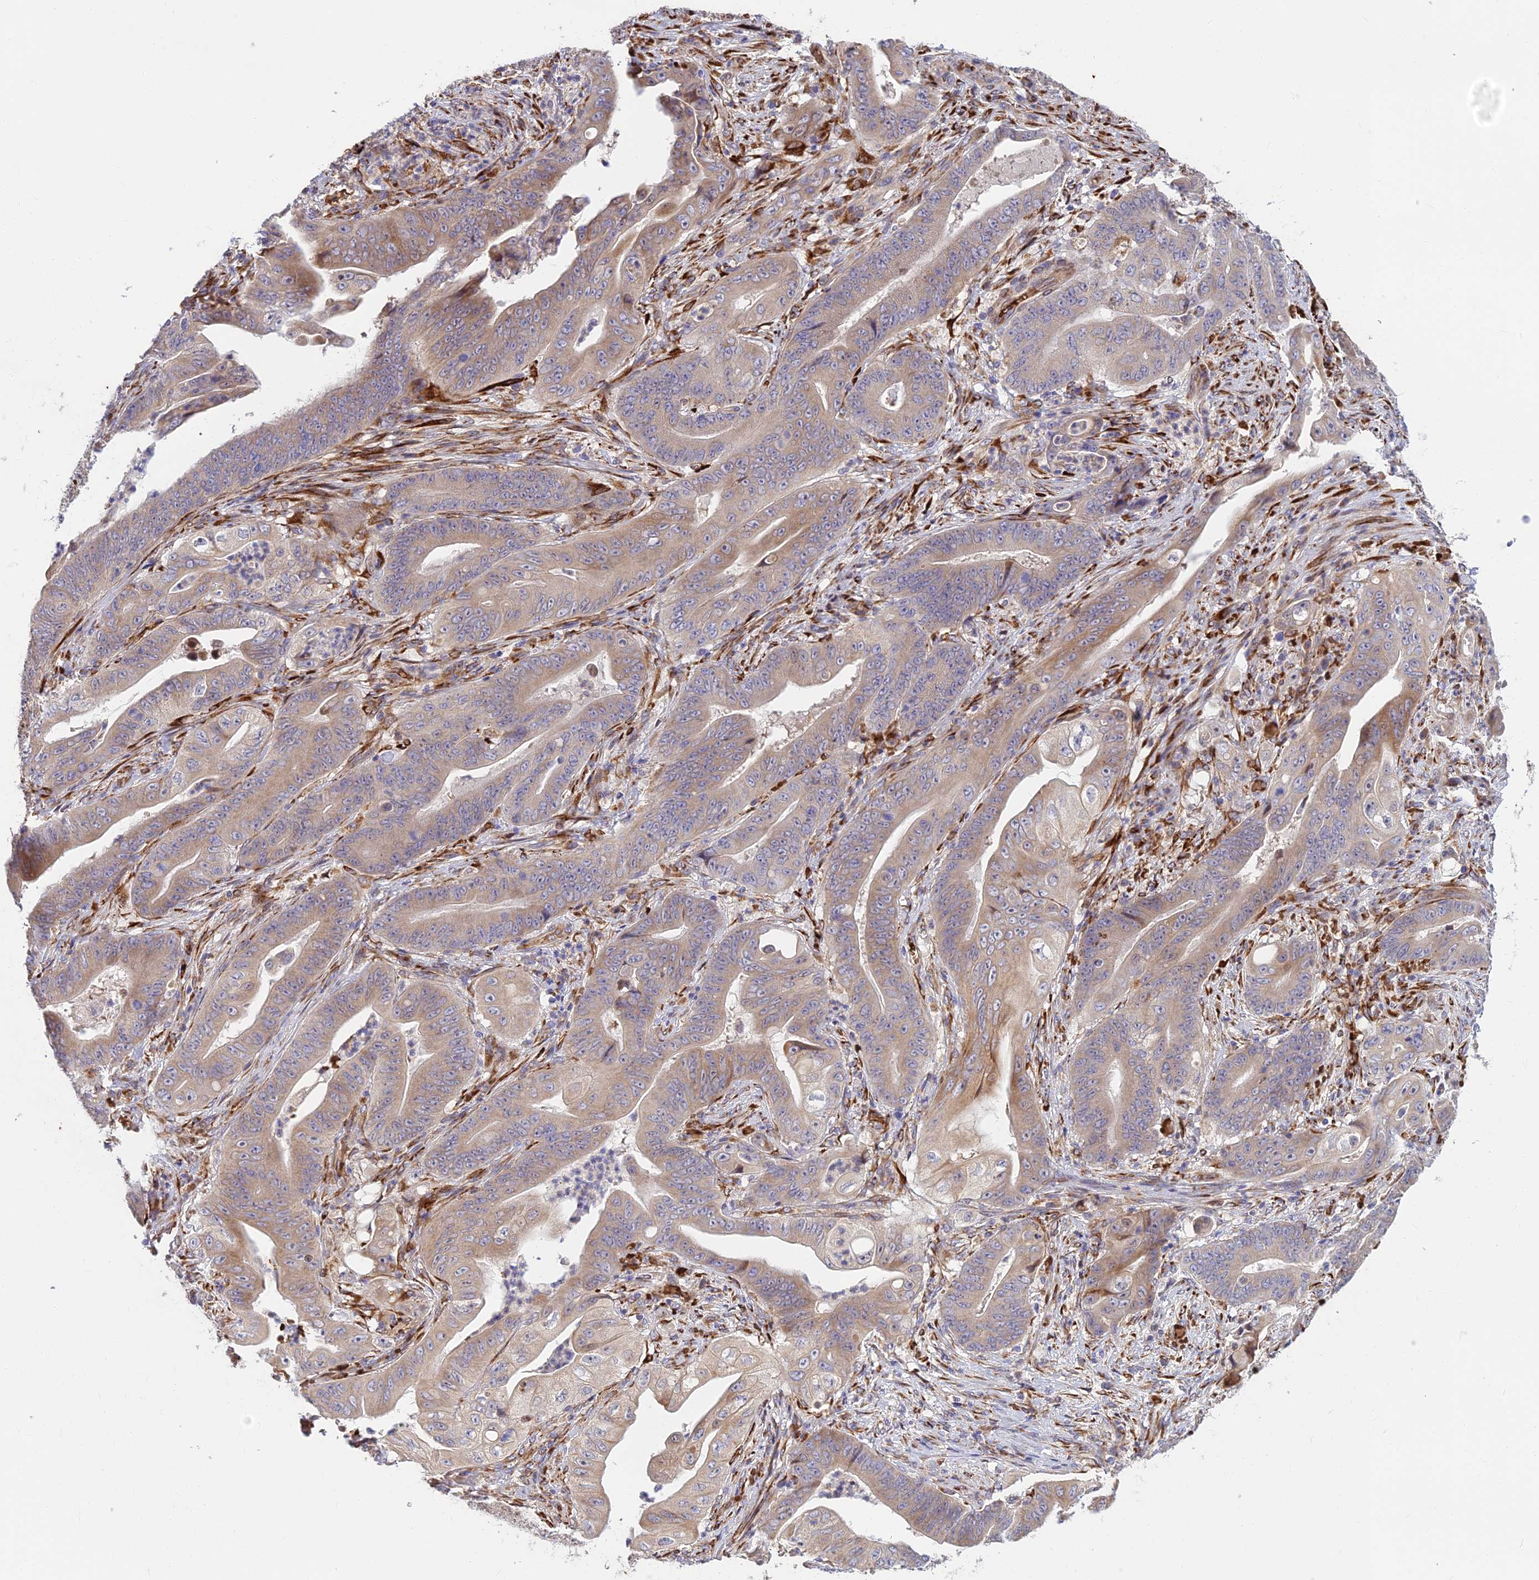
{"staining": {"intensity": "weak", "quantity": "25%-75%", "location": "cytoplasmic/membranous"}, "tissue": "stomach cancer", "cell_type": "Tumor cells", "image_type": "cancer", "snomed": [{"axis": "morphology", "description": "Adenocarcinoma, NOS"}, {"axis": "topography", "description": "Stomach"}], "caption": "DAB immunohistochemical staining of stomach cancer (adenocarcinoma) shows weak cytoplasmic/membranous protein positivity in approximately 25%-75% of tumor cells.", "gene": "UFSP2", "patient": {"sex": "female", "age": 73}}